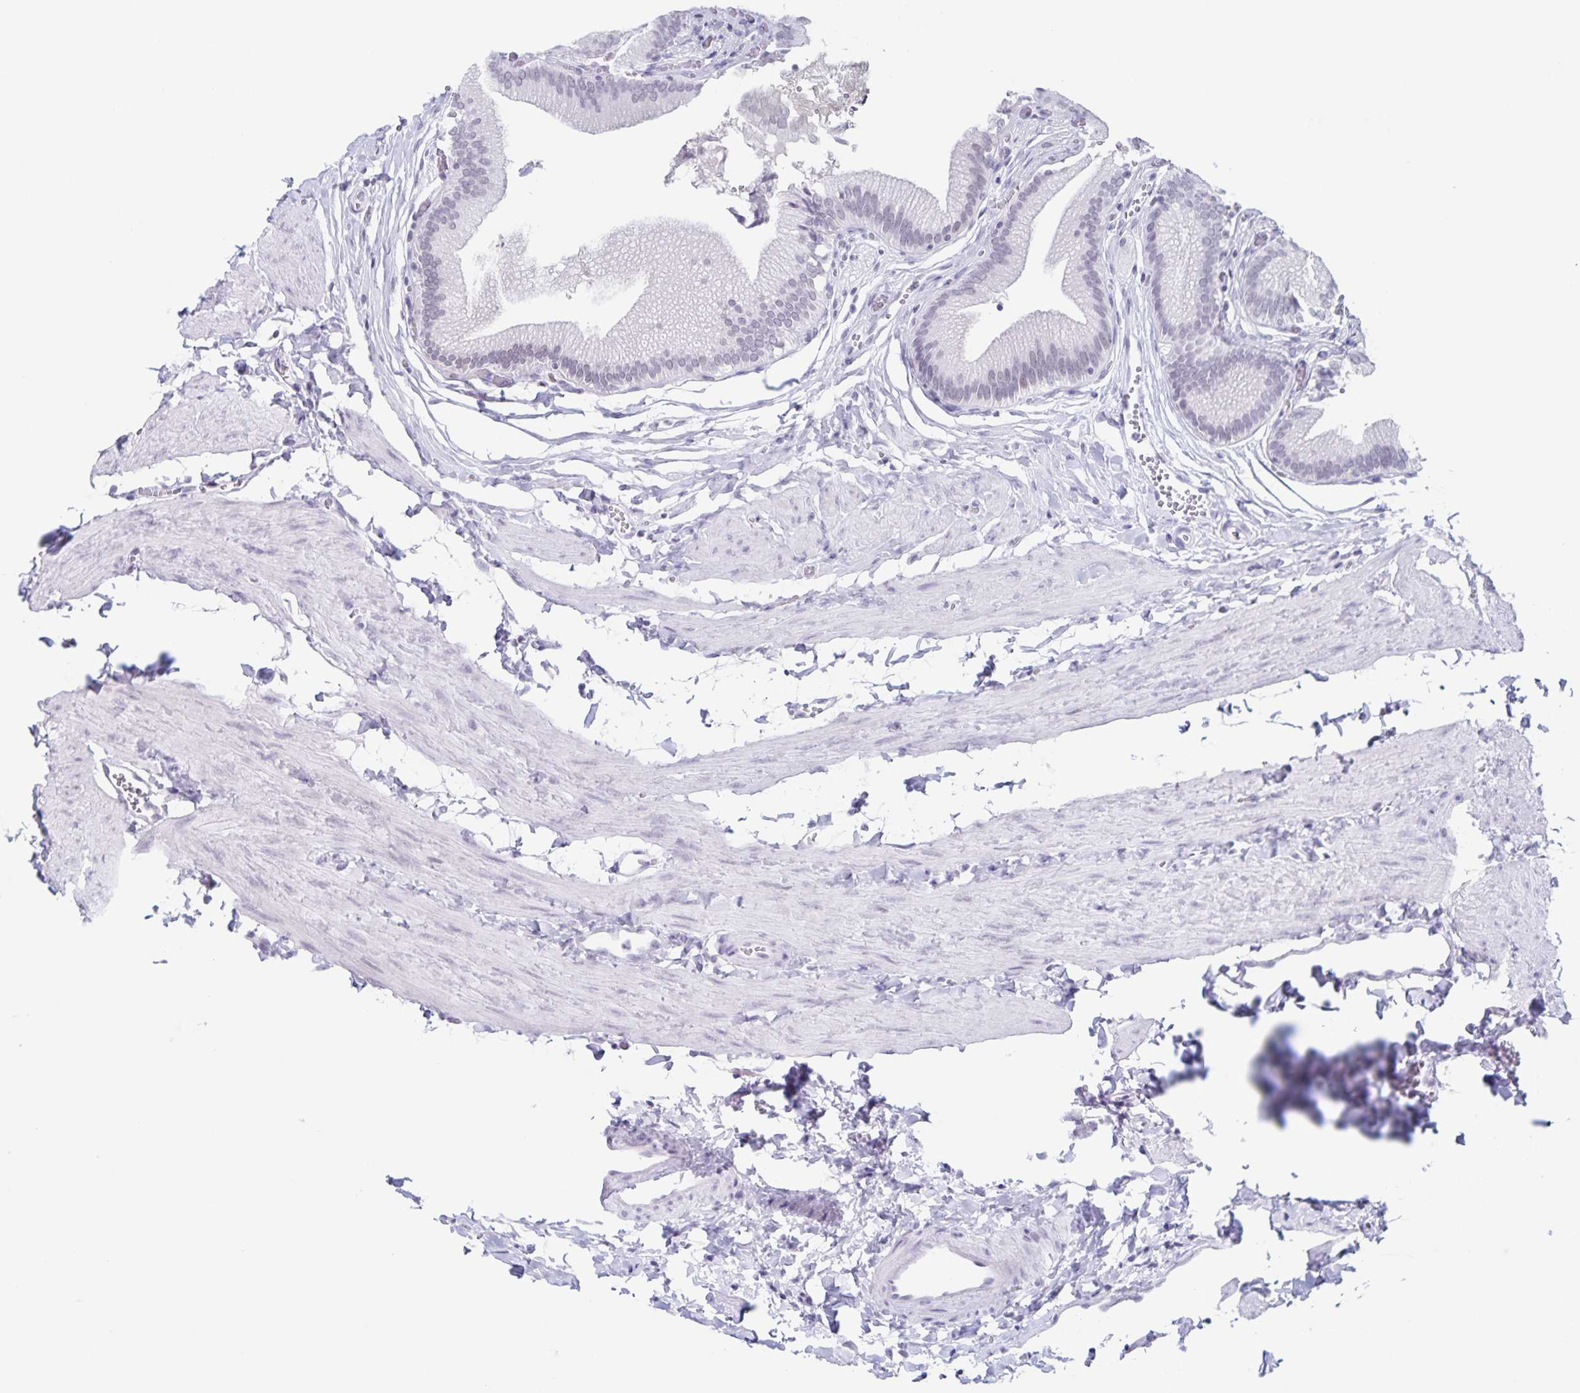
{"staining": {"intensity": "weak", "quantity": "<25%", "location": "nuclear"}, "tissue": "gallbladder", "cell_type": "Glandular cells", "image_type": "normal", "snomed": [{"axis": "morphology", "description": "Normal tissue, NOS"}, {"axis": "topography", "description": "Gallbladder"}, {"axis": "topography", "description": "Peripheral nerve tissue"}], "caption": "High magnification brightfield microscopy of unremarkable gallbladder stained with DAB (brown) and counterstained with hematoxylin (blue): glandular cells show no significant positivity.", "gene": "LCE6A", "patient": {"sex": "male", "age": 17}}